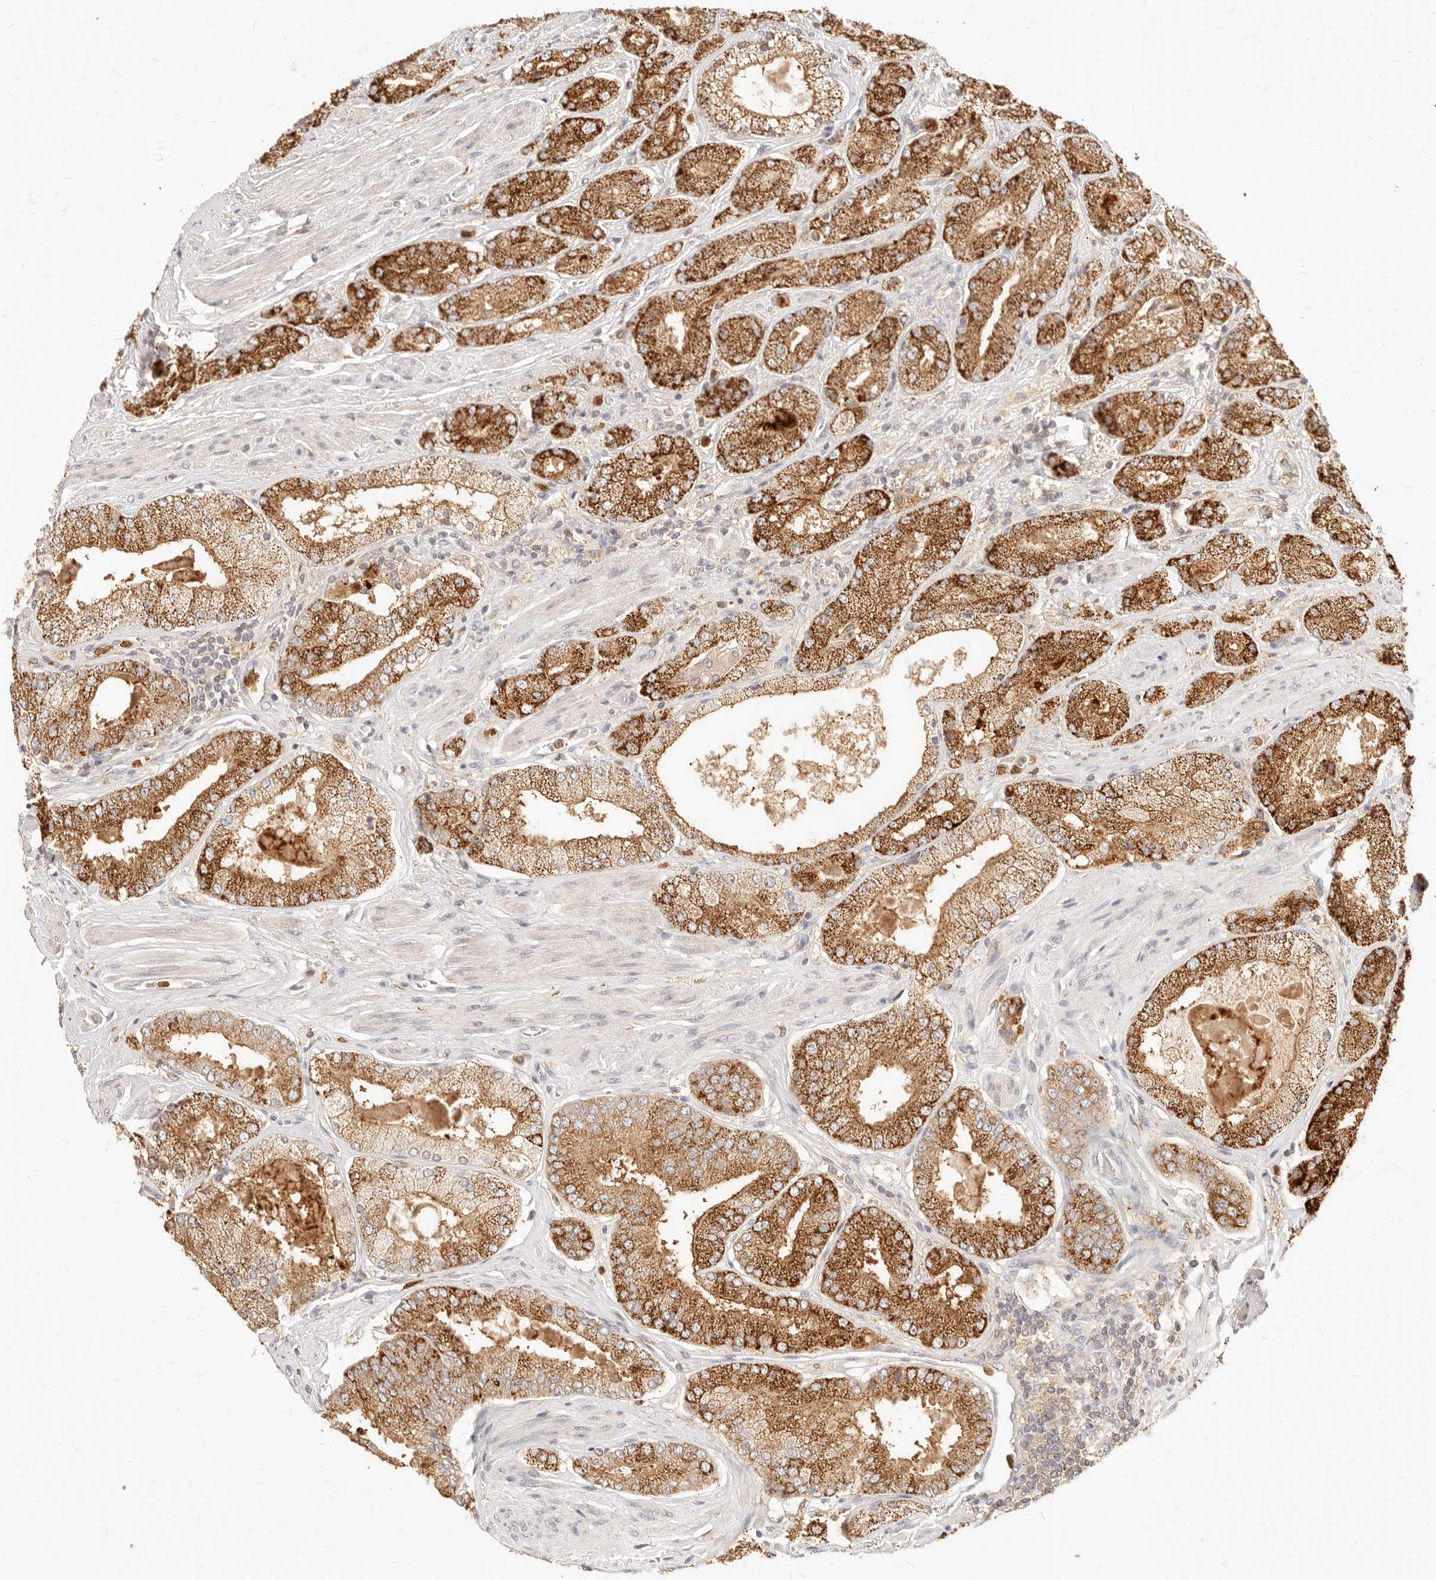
{"staining": {"intensity": "strong", "quantity": ">75%", "location": "cytoplasmic/membranous"}, "tissue": "prostate cancer", "cell_type": "Tumor cells", "image_type": "cancer", "snomed": [{"axis": "morphology", "description": "Adenocarcinoma, High grade"}, {"axis": "topography", "description": "Prostate"}], "caption": "High-grade adenocarcinoma (prostate) stained for a protein reveals strong cytoplasmic/membranous positivity in tumor cells.", "gene": "TMTC2", "patient": {"sex": "male", "age": 58}}